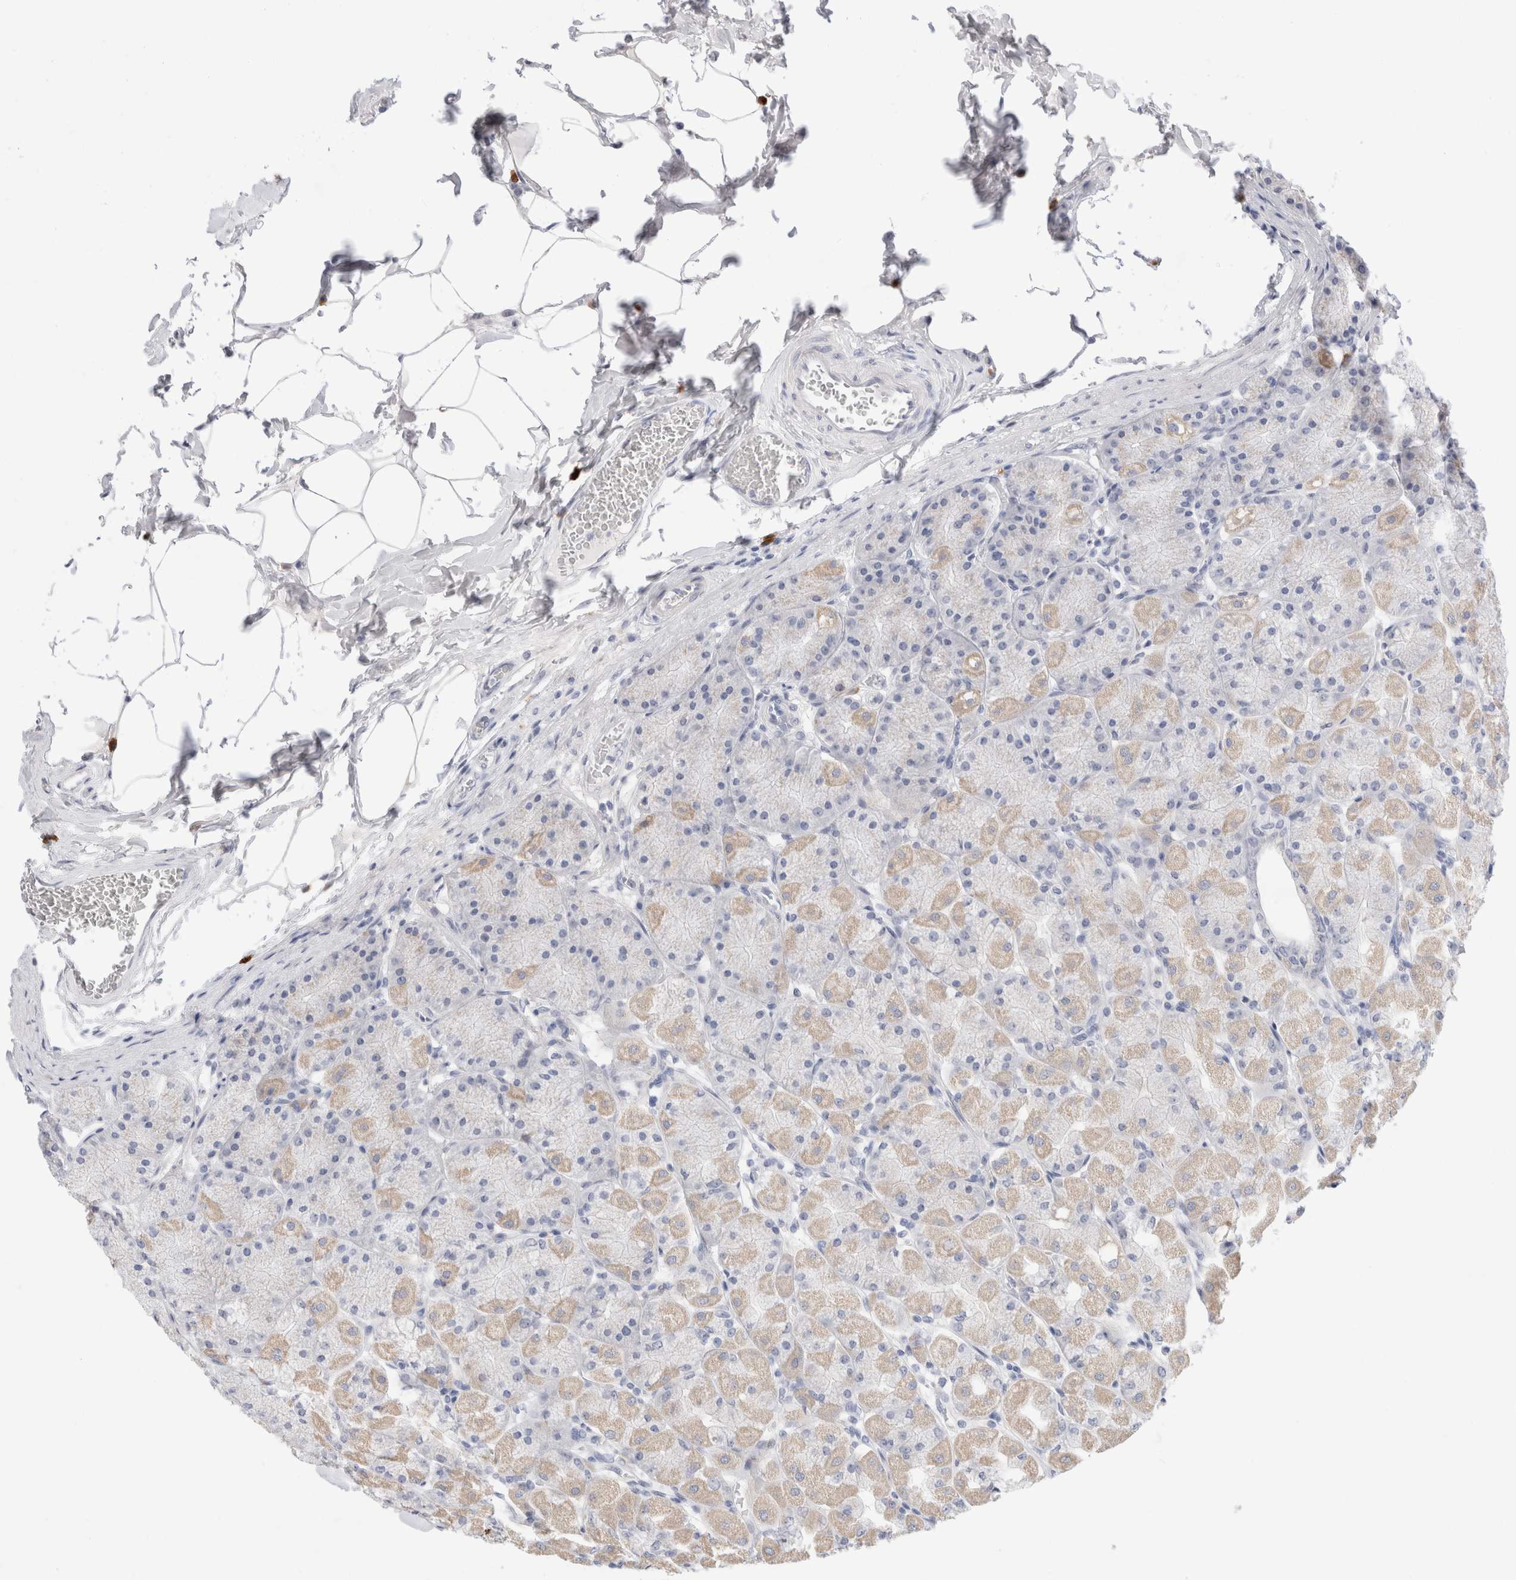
{"staining": {"intensity": "moderate", "quantity": "<25%", "location": "cytoplasmic/membranous"}, "tissue": "stomach", "cell_type": "Glandular cells", "image_type": "normal", "snomed": [{"axis": "morphology", "description": "Normal tissue, NOS"}, {"axis": "topography", "description": "Stomach, upper"}], "caption": "About <25% of glandular cells in unremarkable stomach display moderate cytoplasmic/membranous protein staining as visualized by brown immunohistochemical staining.", "gene": "SLC22A12", "patient": {"sex": "female", "age": 56}}